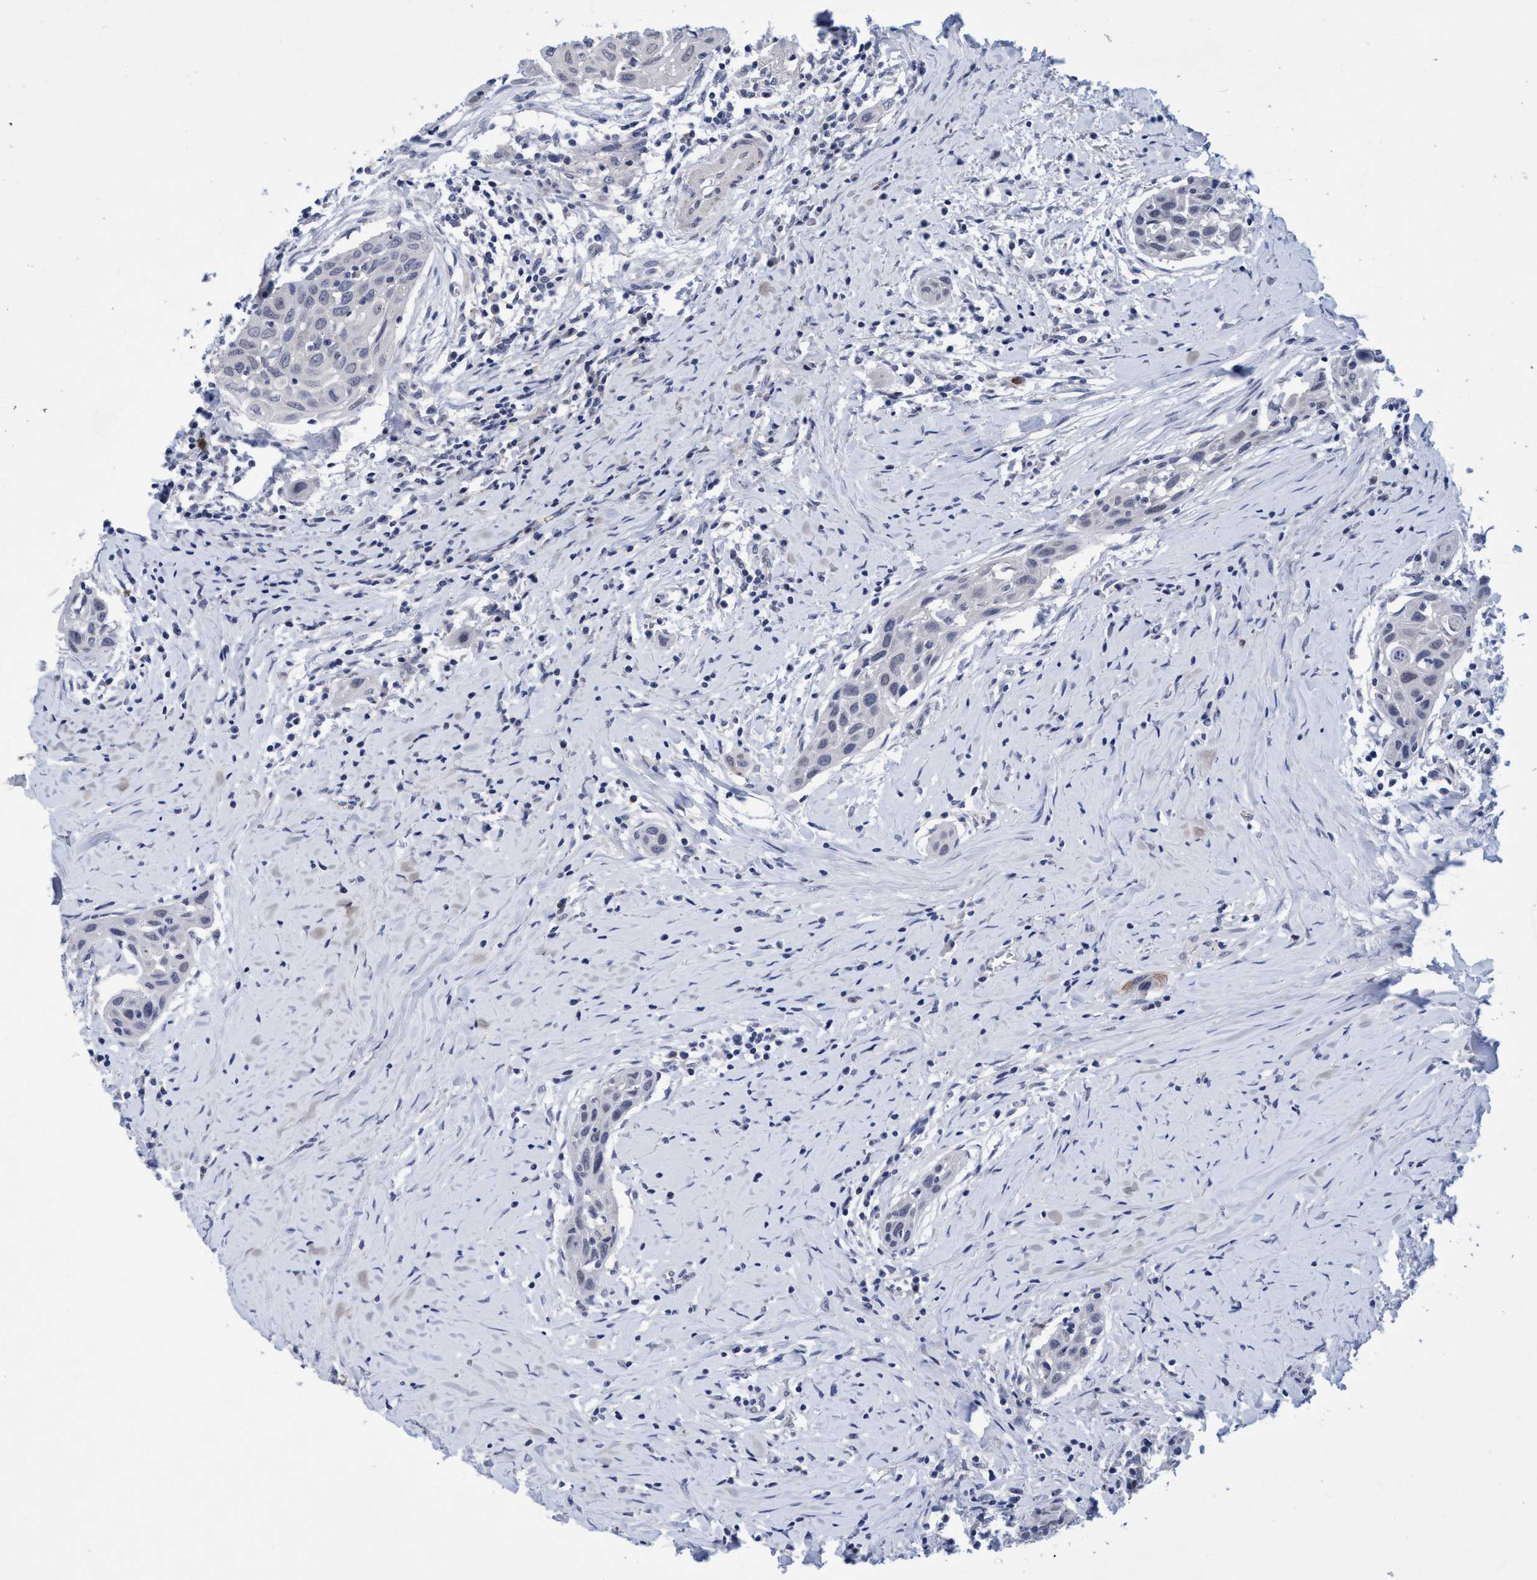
{"staining": {"intensity": "negative", "quantity": "none", "location": "none"}, "tissue": "head and neck cancer", "cell_type": "Tumor cells", "image_type": "cancer", "snomed": [{"axis": "morphology", "description": "Squamous cell carcinoma, NOS"}, {"axis": "topography", "description": "Oral tissue"}, {"axis": "topography", "description": "Head-Neck"}], "caption": "This micrograph is of squamous cell carcinoma (head and neck) stained with immunohistochemistry (IHC) to label a protein in brown with the nuclei are counter-stained blue. There is no positivity in tumor cells.", "gene": "GRB14", "patient": {"sex": "female", "age": 50}}